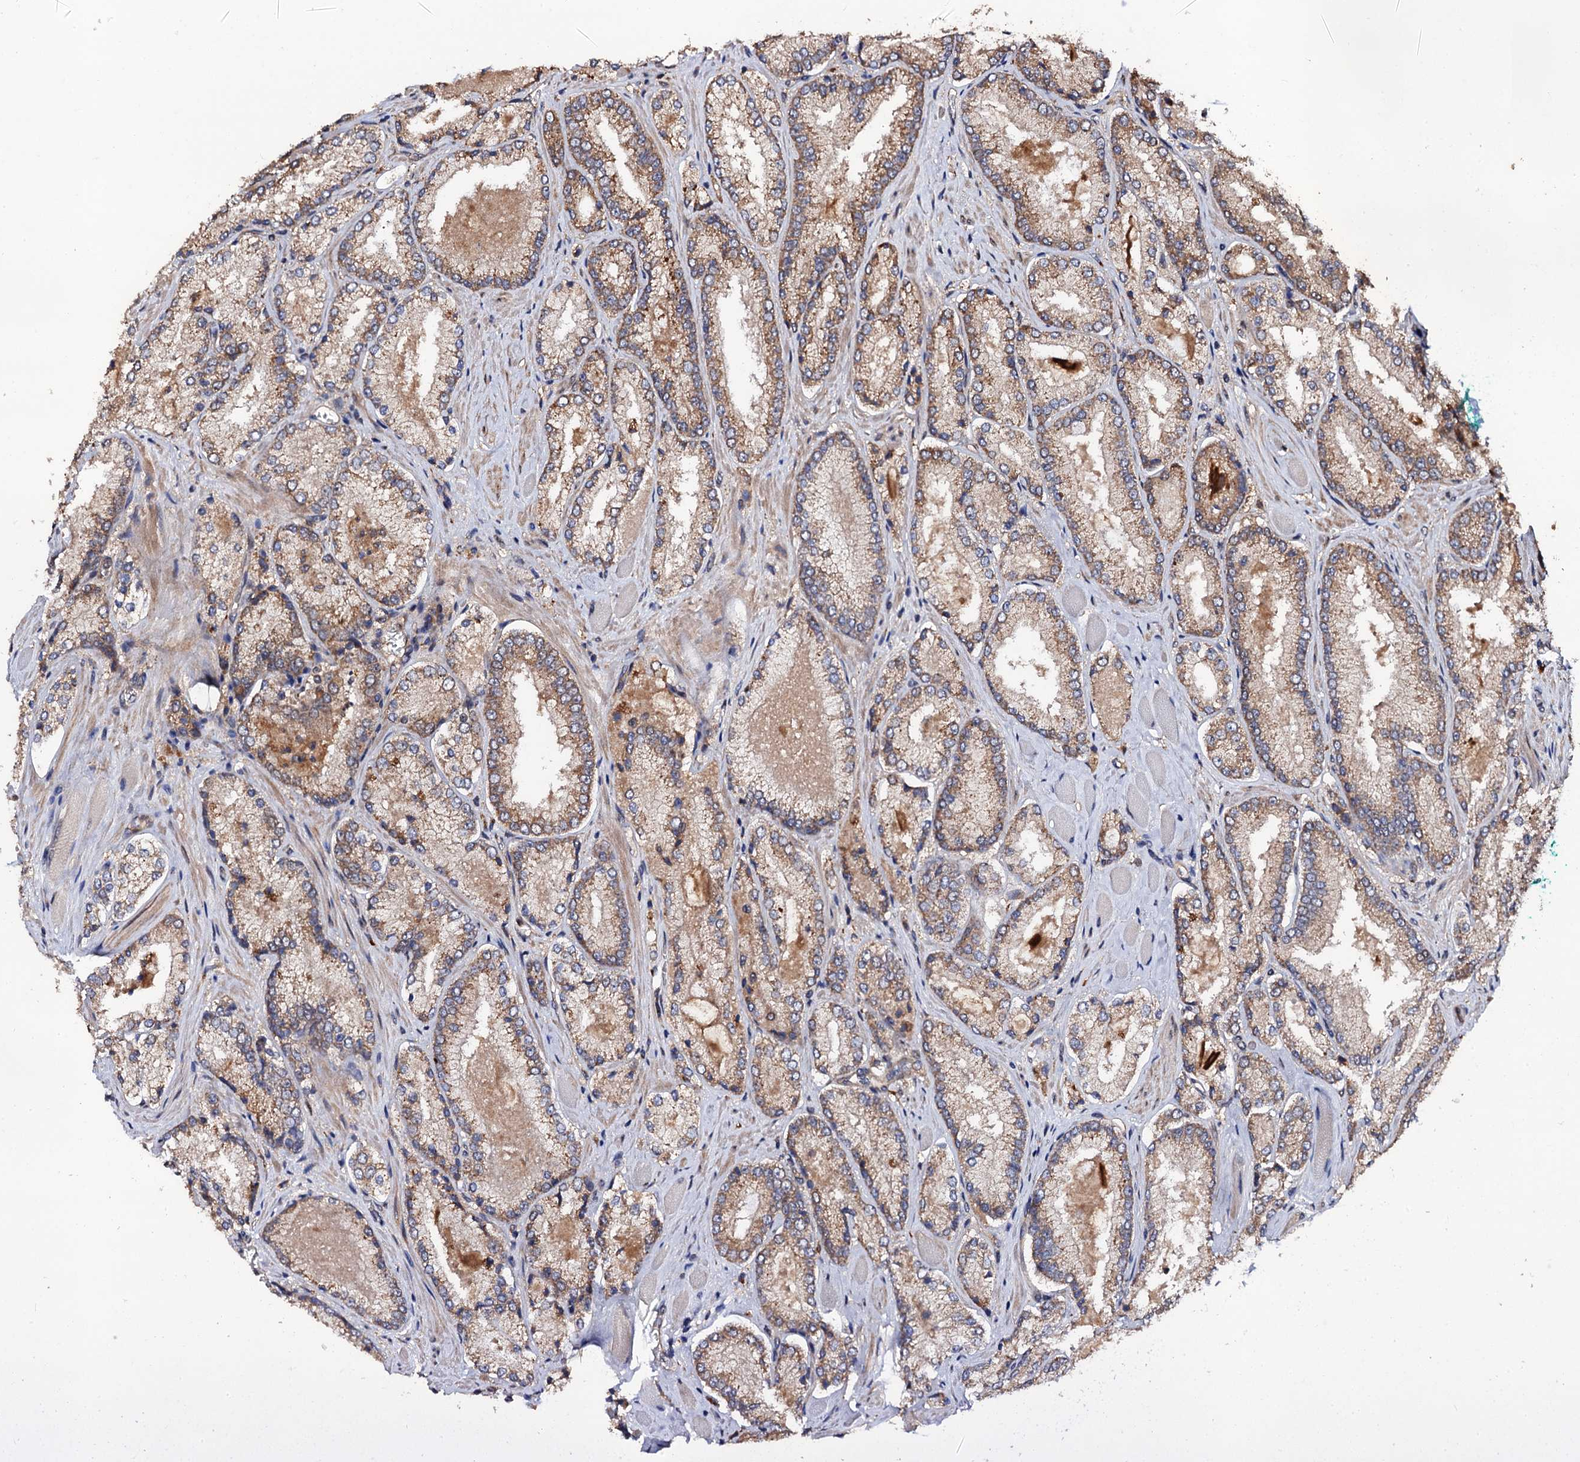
{"staining": {"intensity": "moderate", "quantity": ">75%", "location": "cytoplasmic/membranous"}, "tissue": "prostate cancer", "cell_type": "Tumor cells", "image_type": "cancer", "snomed": [{"axis": "morphology", "description": "Adenocarcinoma, Low grade"}, {"axis": "topography", "description": "Prostate"}], "caption": "This image reveals prostate cancer (low-grade adenocarcinoma) stained with immunohistochemistry (IHC) to label a protein in brown. The cytoplasmic/membranous of tumor cells show moderate positivity for the protein. Nuclei are counter-stained blue.", "gene": "MIER2", "patient": {"sex": "male", "age": 74}}